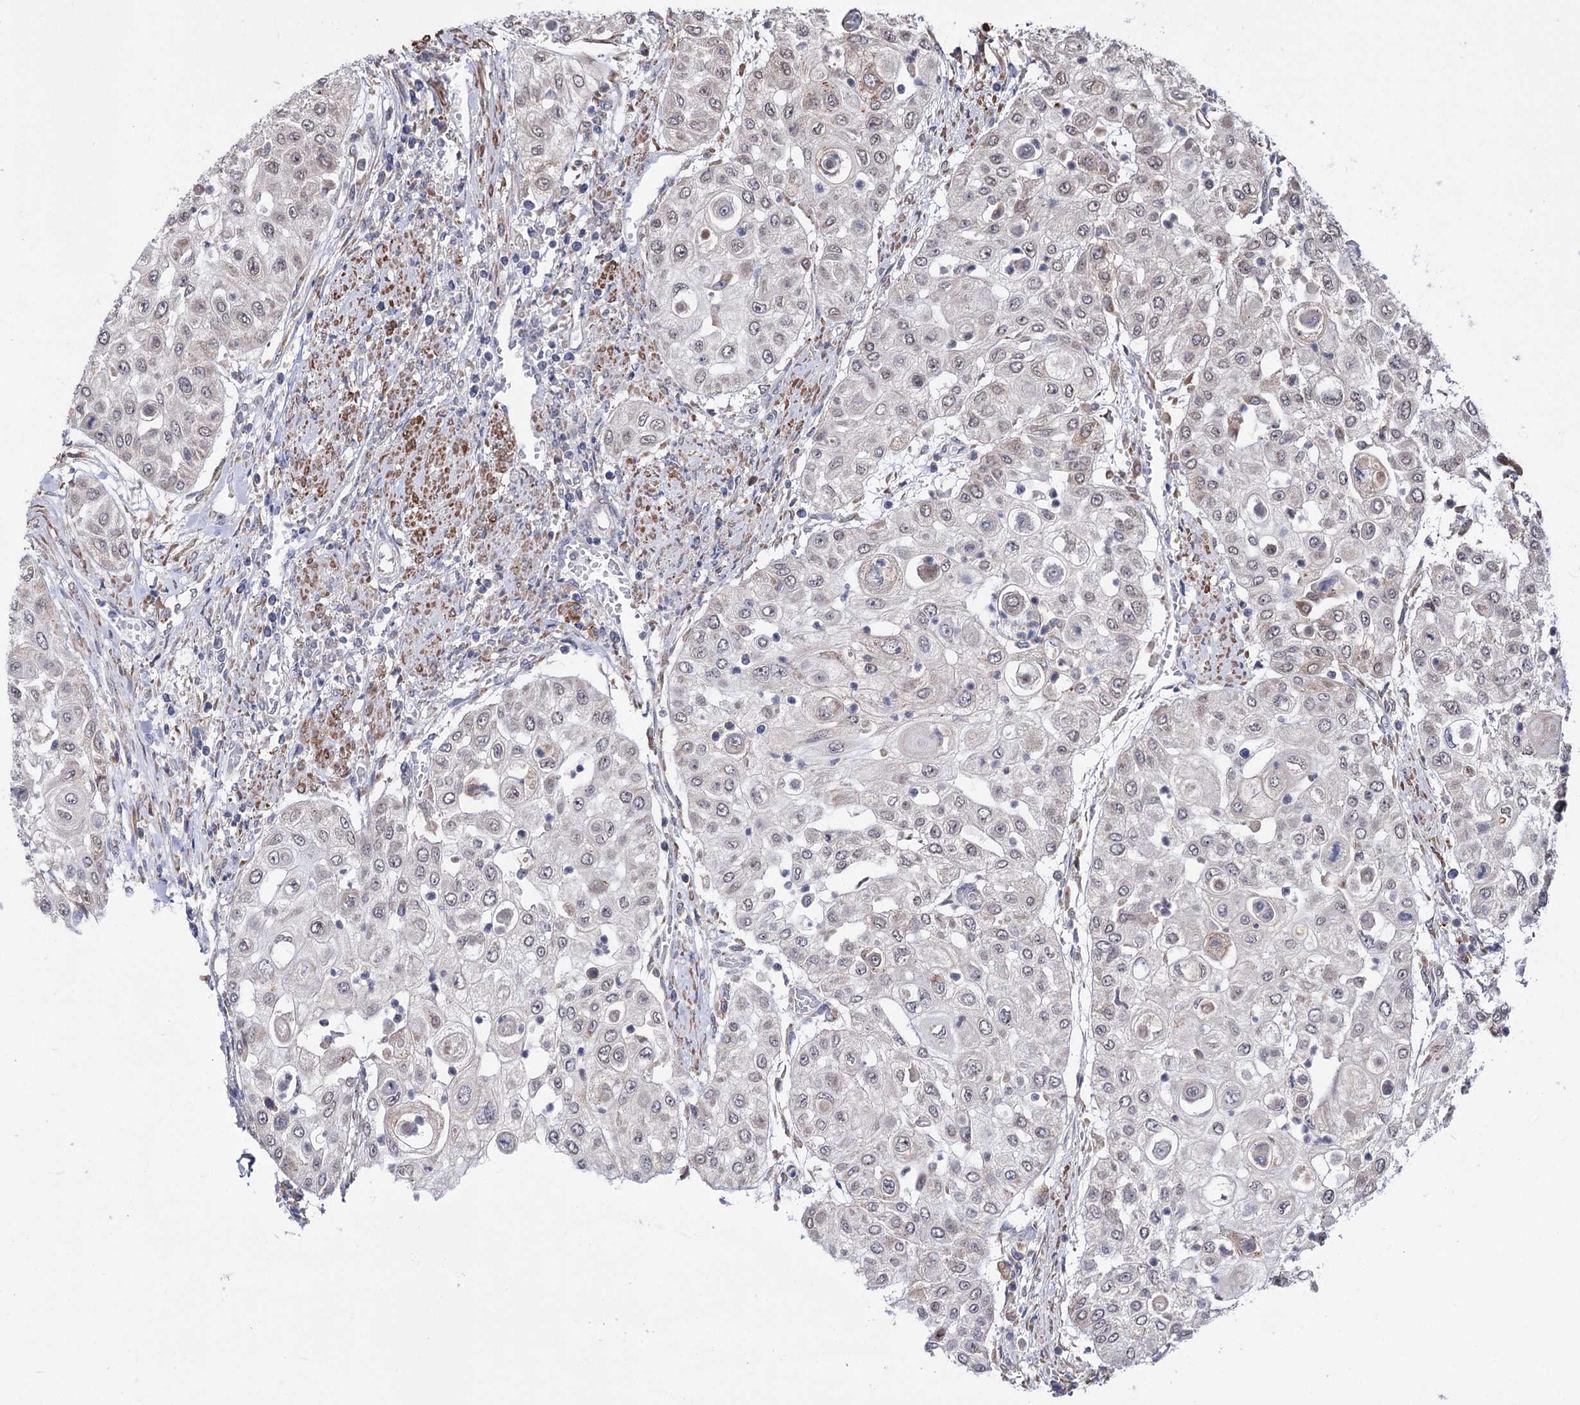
{"staining": {"intensity": "weak", "quantity": "<25%", "location": "cytoplasmic/membranous,nuclear"}, "tissue": "urothelial cancer", "cell_type": "Tumor cells", "image_type": "cancer", "snomed": [{"axis": "morphology", "description": "Urothelial carcinoma, High grade"}, {"axis": "topography", "description": "Urinary bladder"}], "caption": "There is no significant staining in tumor cells of high-grade urothelial carcinoma.", "gene": "PPRC1", "patient": {"sex": "female", "age": 79}}